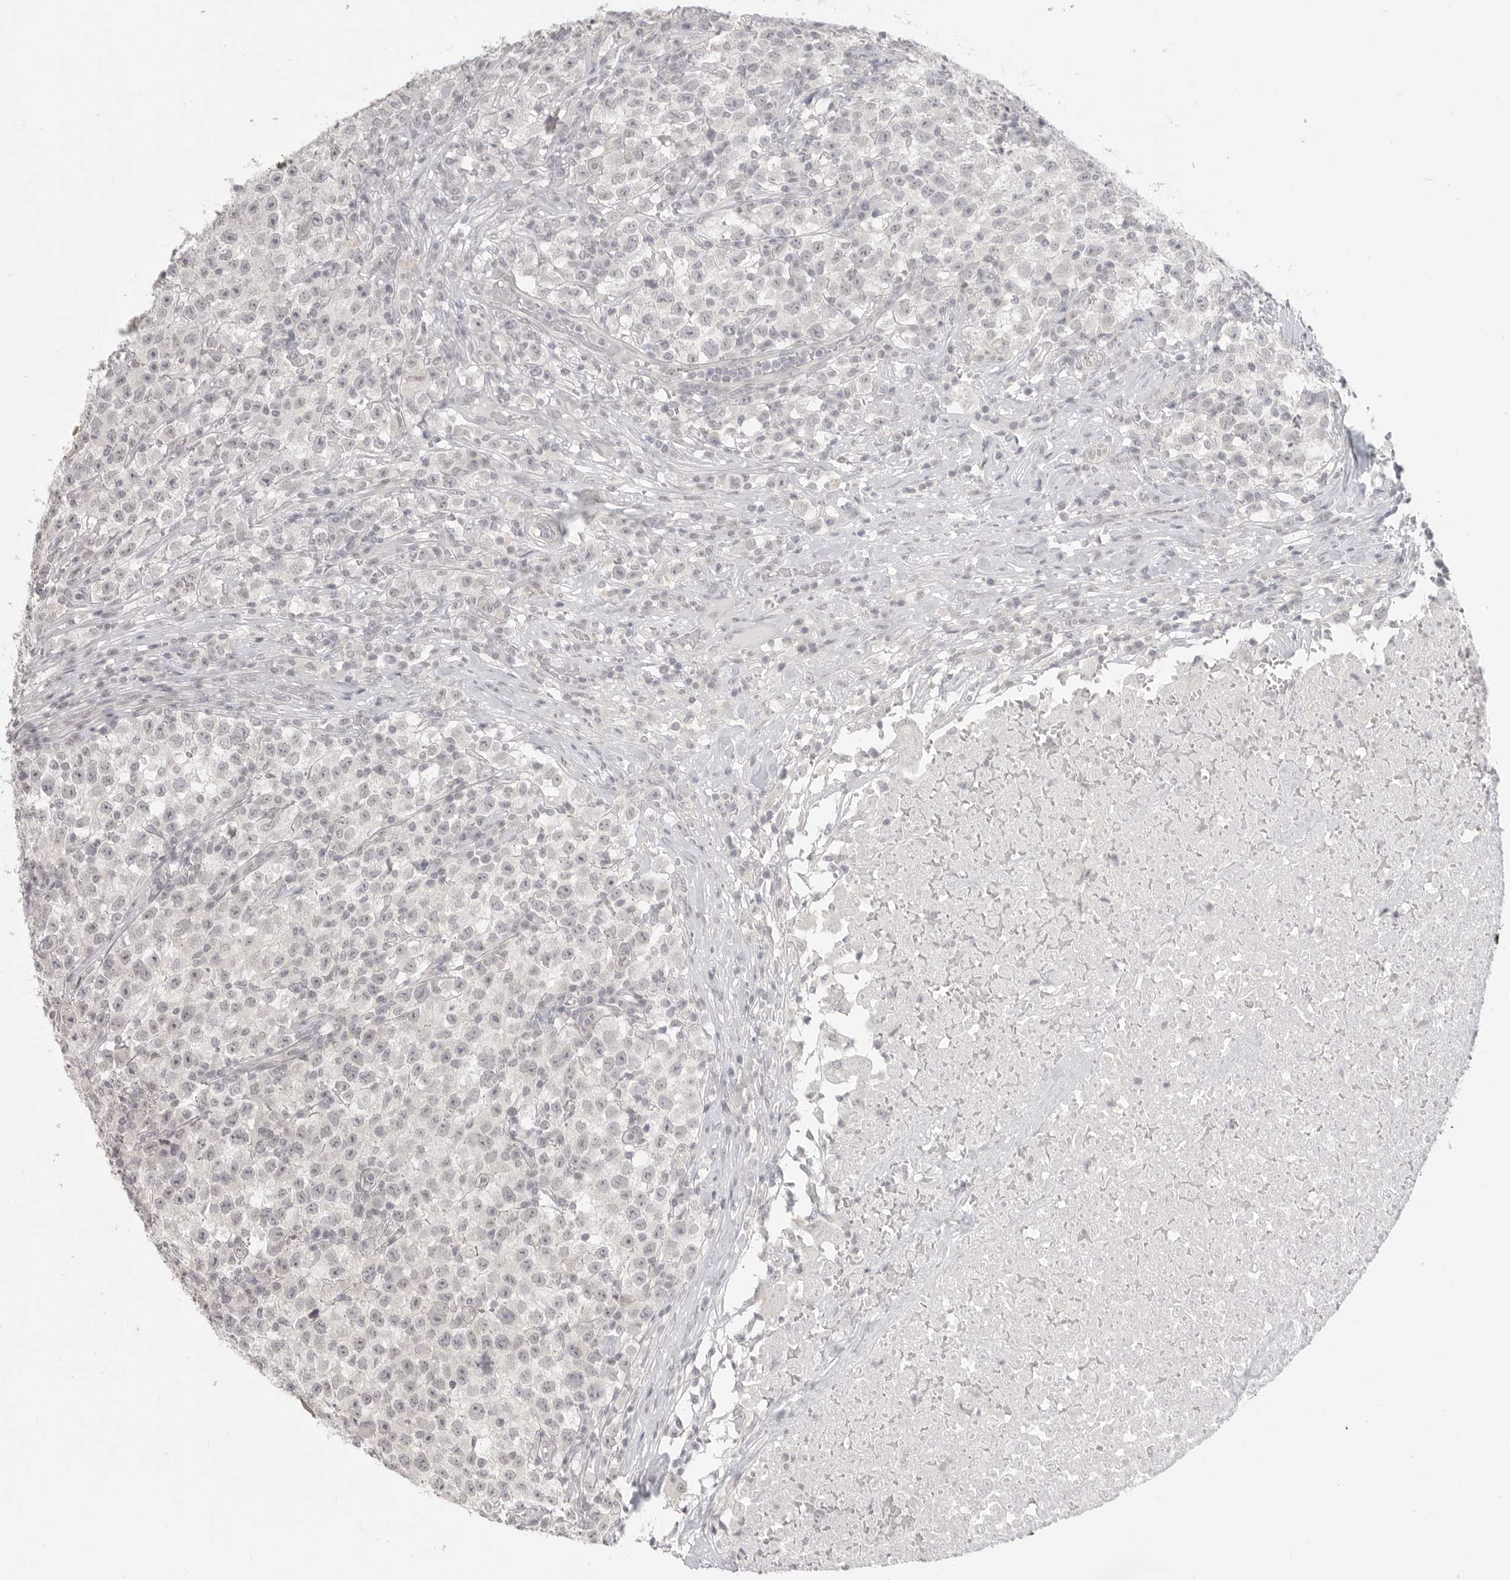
{"staining": {"intensity": "negative", "quantity": "none", "location": "none"}, "tissue": "testis cancer", "cell_type": "Tumor cells", "image_type": "cancer", "snomed": [{"axis": "morphology", "description": "Seminoma, NOS"}, {"axis": "topography", "description": "Testis"}], "caption": "High magnification brightfield microscopy of seminoma (testis) stained with DAB (3,3'-diaminobenzidine) (brown) and counterstained with hematoxylin (blue): tumor cells show no significant positivity.", "gene": "KLK11", "patient": {"sex": "male", "age": 22}}